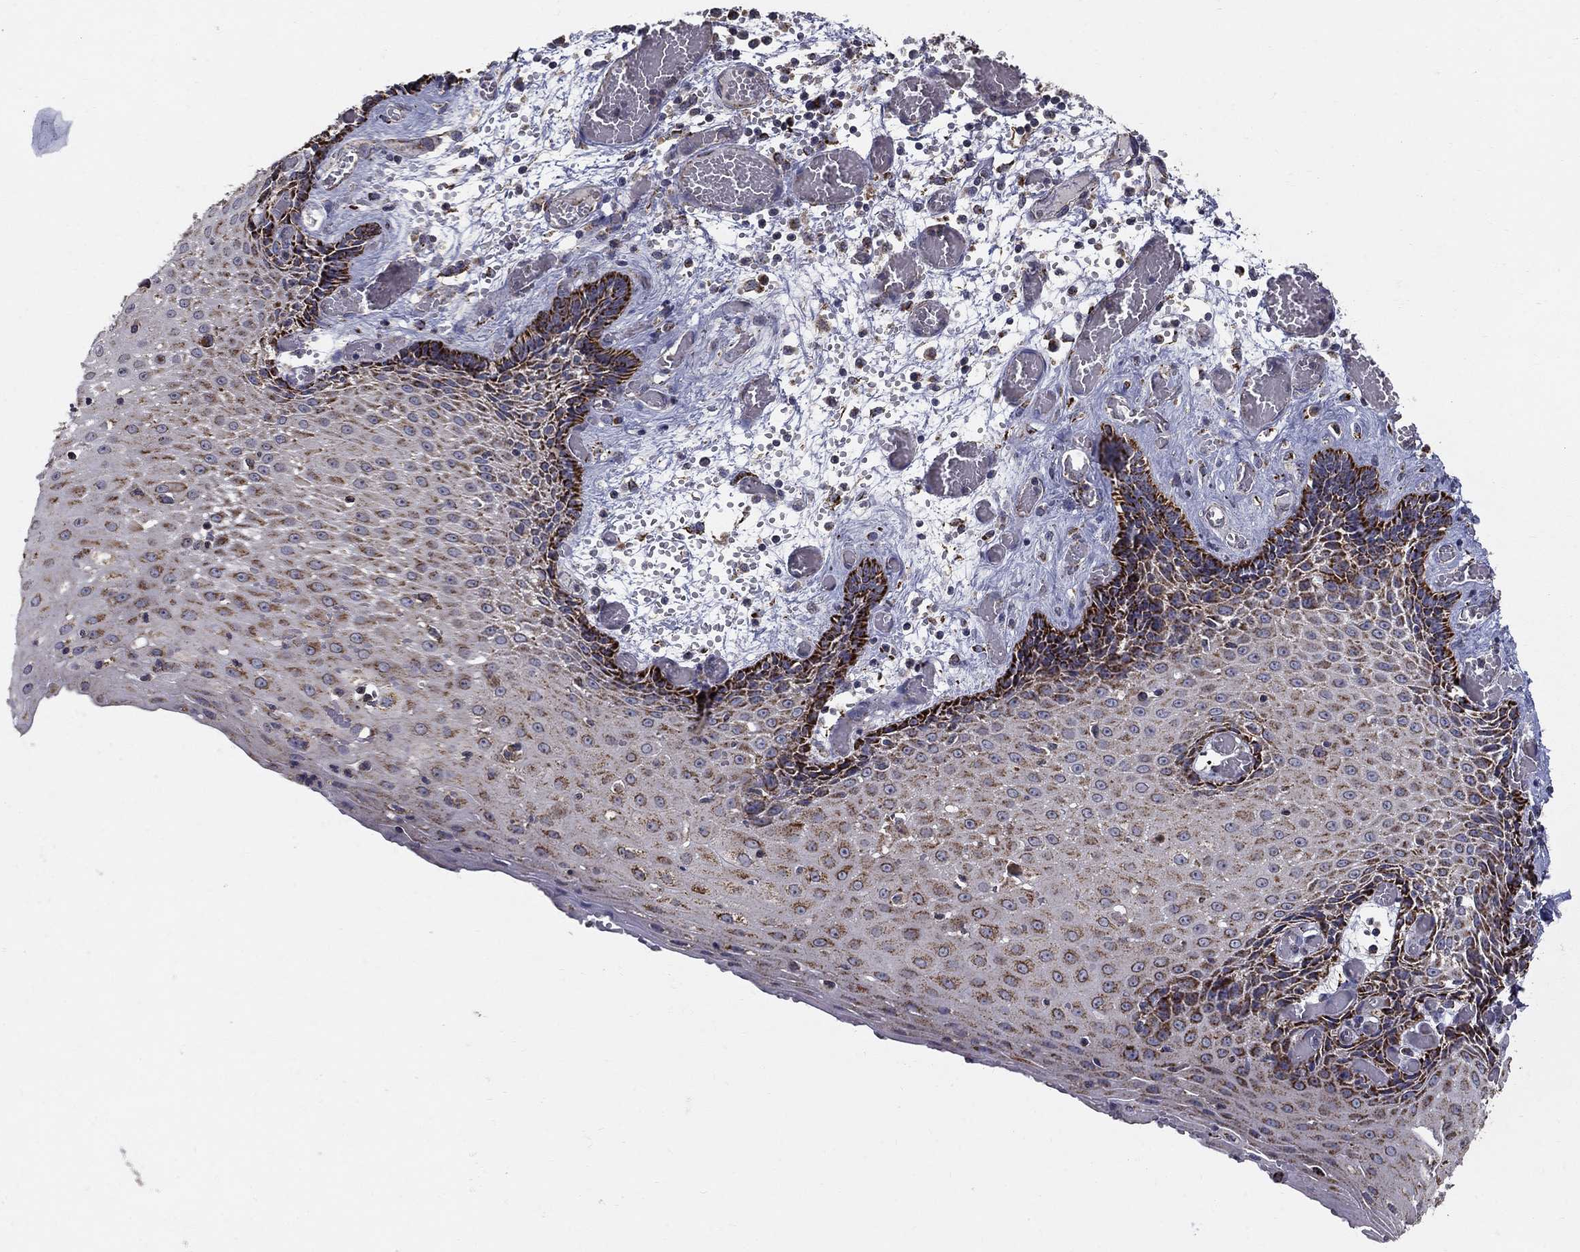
{"staining": {"intensity": "strong", "quantity": "25%-75%", "location": "cytoplasmic/membranous"}, "tissue": "esophagus", "cell_type": "Squamous epithelial cells", "image_type": "normal", "snomed": [{"axis": "morphology", "description": "Normal tissue, NOS"}, {"axis": "topography", "description": "Esophagus"}], "caption": "Strong cytoplasmic/membranous staining is appreciated in about 25%-75% of squamous epithelial cells in normal esophagus. Nuclei are stained in blue.", "gene": "GCSH", "patient": {"sex": "male", "age": 58}}